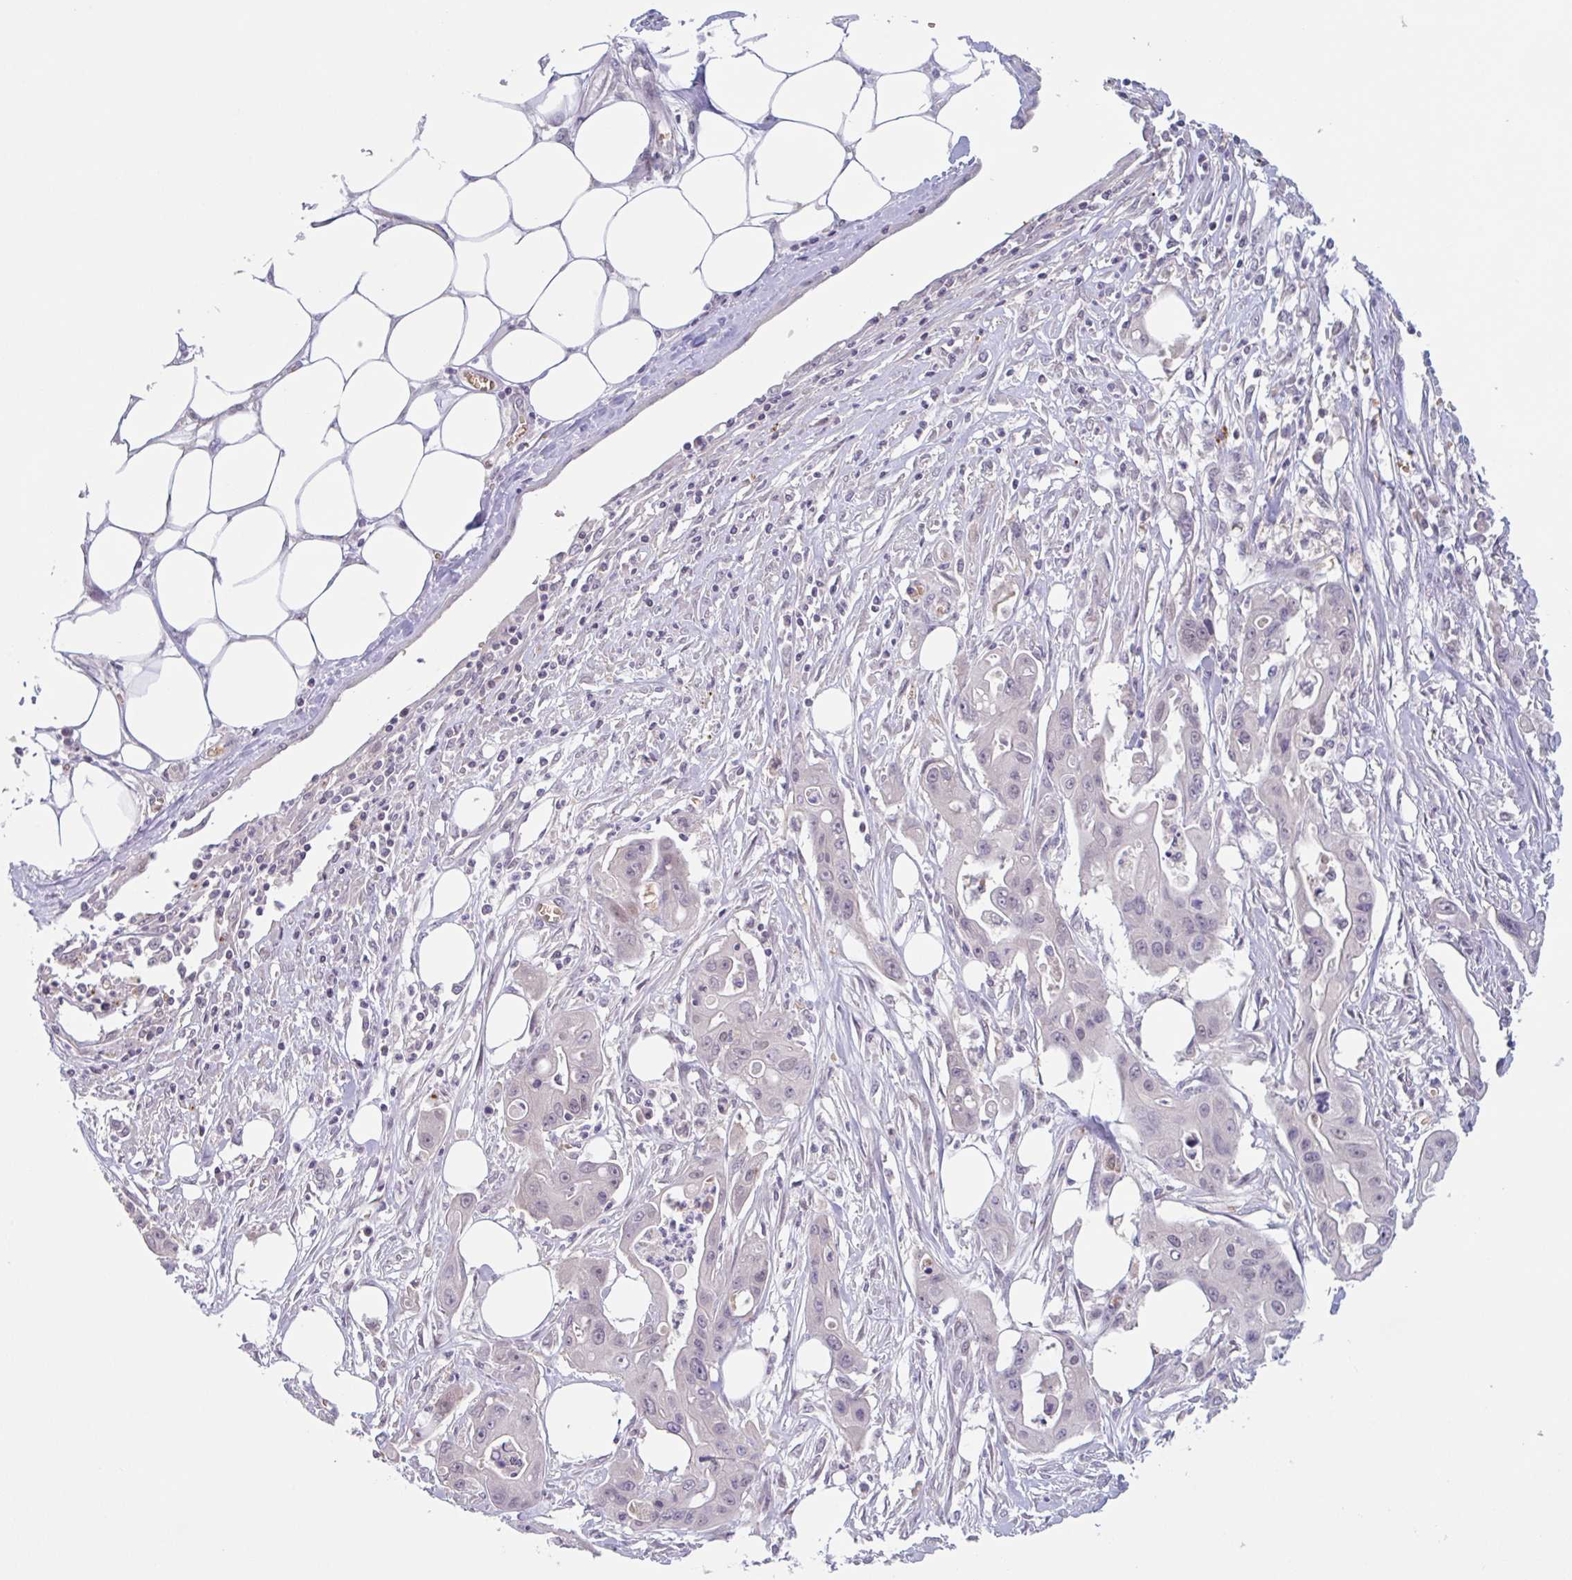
{"staining": {"intensity": "negative", "quantity": "none", "location": "none"}, "tissue": "ovarian cancer", "cell_type": "Tumor cells", "image_type": "cancer", "snomed": [{"axis": "morphology", "description": "Cystadenocarcinoma, mucinous, NOS"}, {"axis": "topography", "description": "Ovary"}], "caption": "High magnification brightfield microscopy of ovarian cancer stained with DAB (3,3'-diaminobenzidine) (brown) and counterstained with hematoxylin (blue): tumor cells show no significant staining. (Brightfield microscopy of DAB IHC at high magnification).", "gene": "RHAG", "patient": {"sex": "female", "age": 70}}